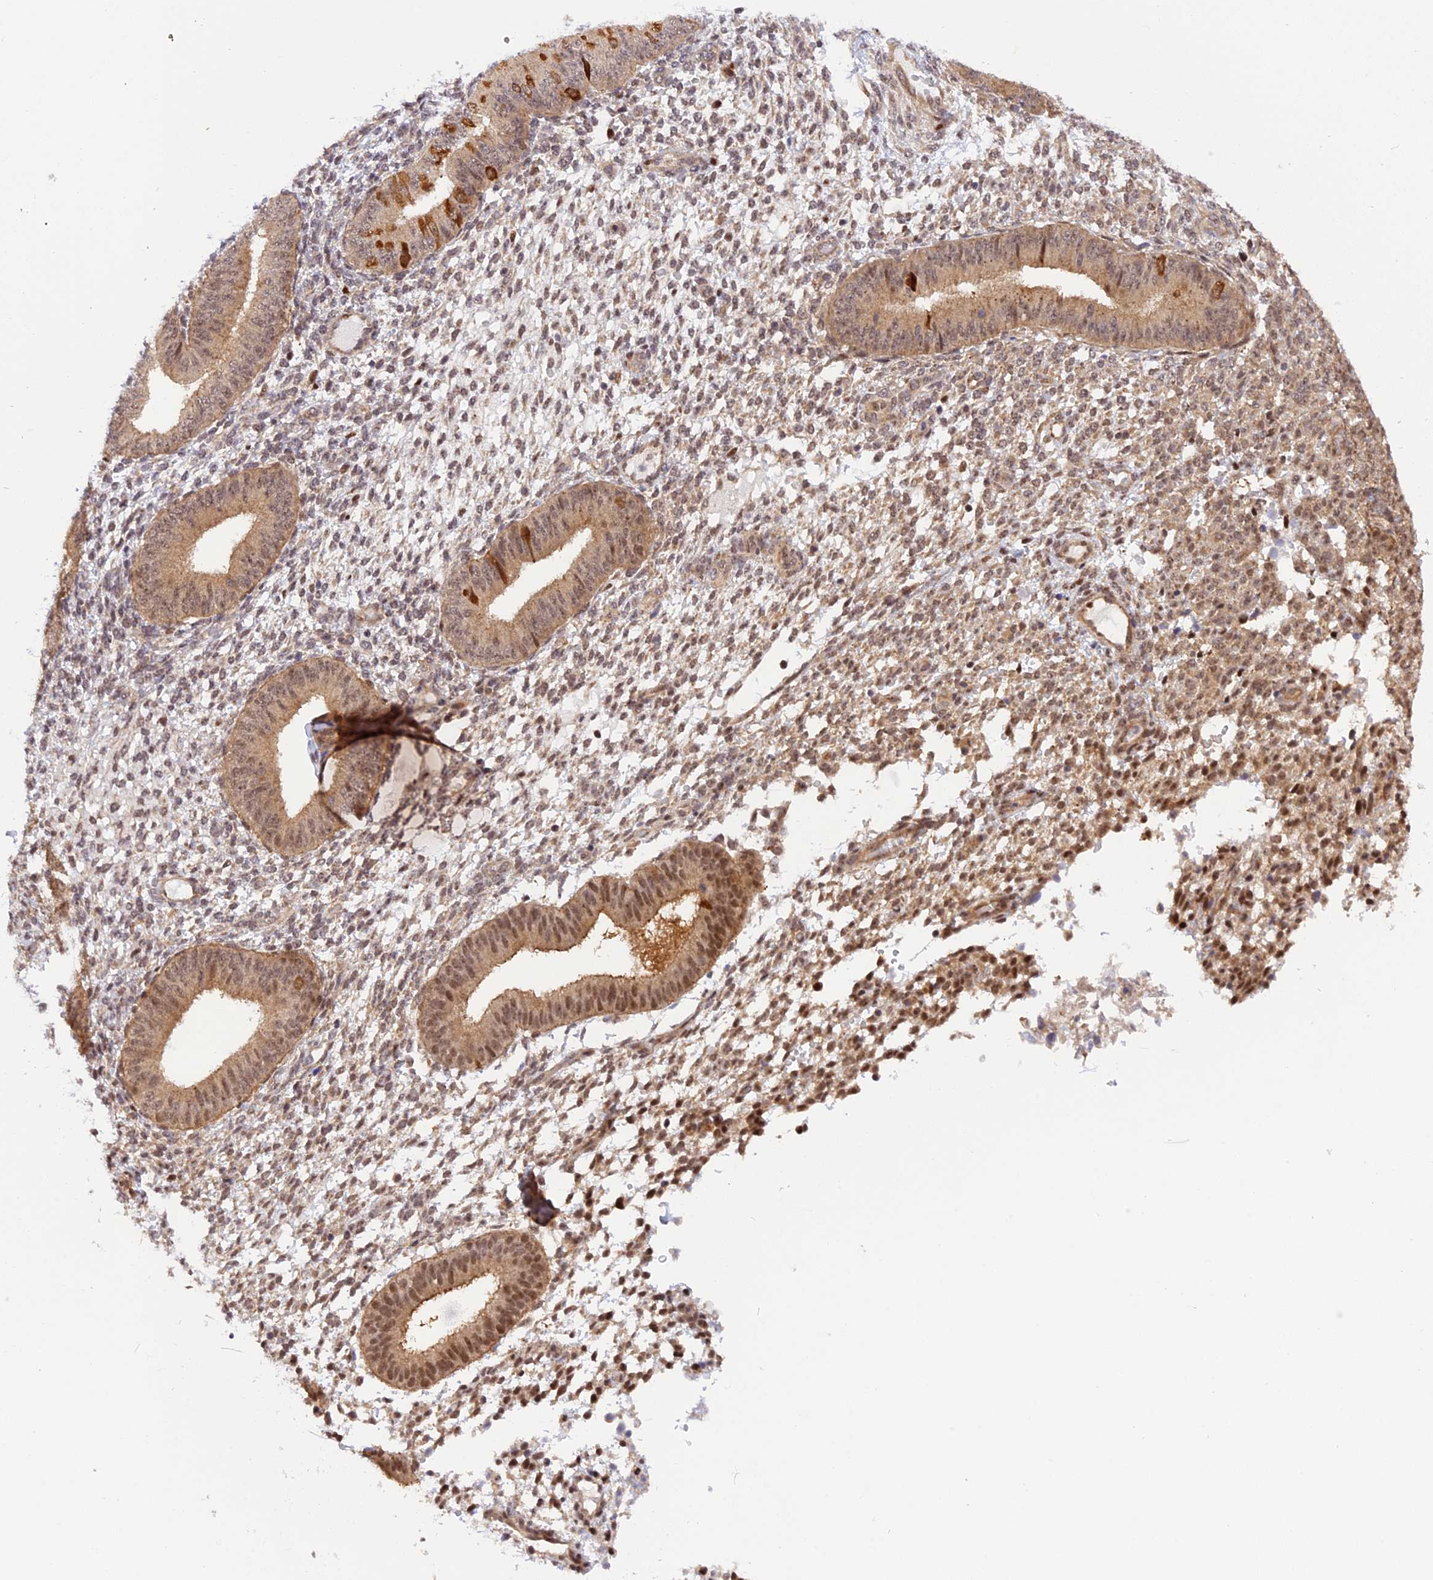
{"staining": {"intensity": "moderate", "quantity": "25%-75%", "location": "nuclear"}, "tissue": "endometrium", "cell_type": "Cells in endometrial stroma", "image_type": "normal", "snomed": [{"axis": "morphology", "description": "Normal tissue, NOS"}, {"axis": "topography", "description": "Endometrium"}], "caption": "This histopathology image reveals immunohistochemistry (IHC) staining of unremarkable human endometrium, with medium moderate nuclear staining in approximately 25%-75% of cells in endometrial stroma.", "gene": "SAMD4A", "patient": {"sex": "female", "age": 49}}